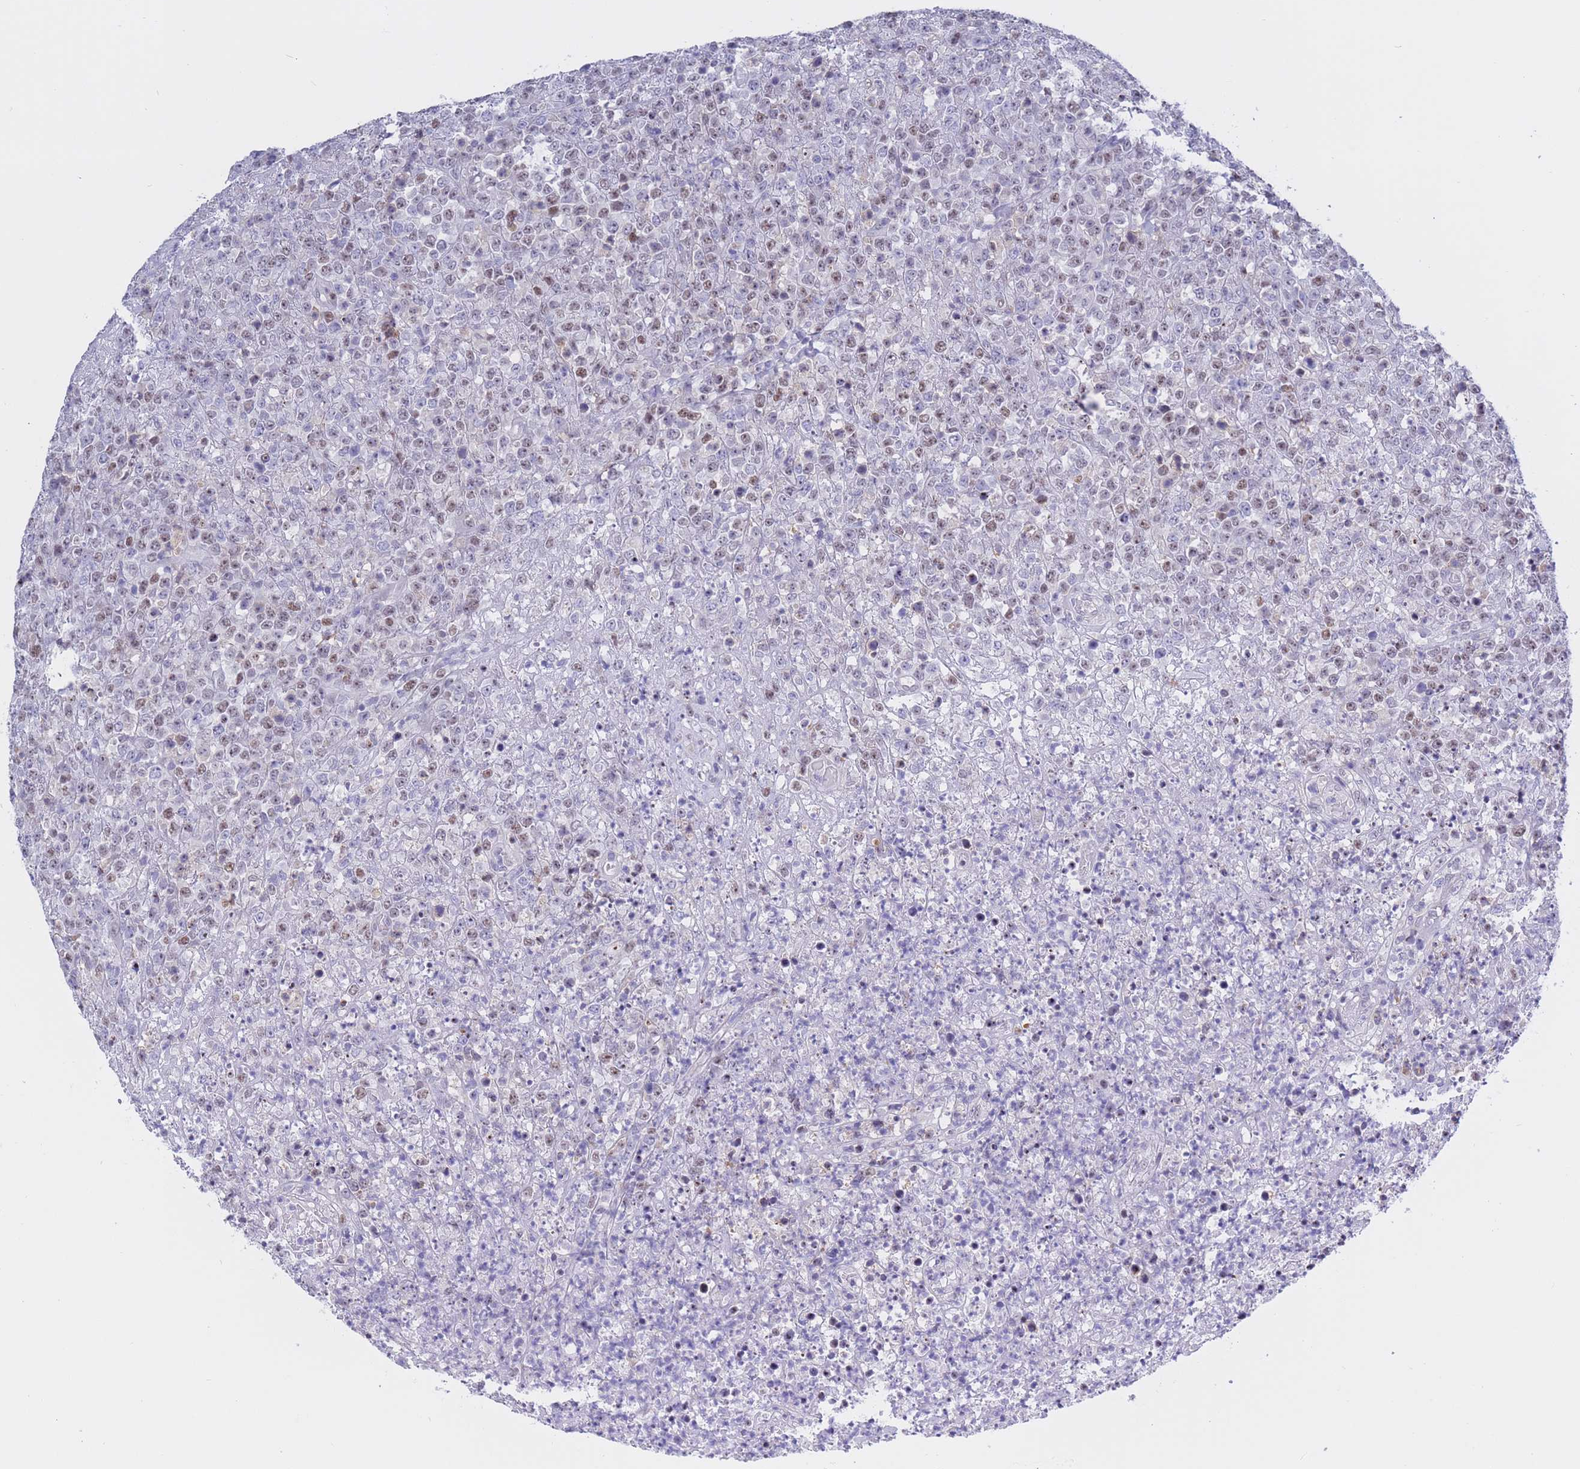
{"staining": {"intensity": "moderate", "quantity": "<25%", "location": "nuclear"}, "tissue": "lymphoma", "cell_type": "Tumor cells", "image_type": "cancer", "snomed": [{"axis": "morphology", "description": "Malignant lymphoma, non-Hodgkin's type, High grade"}, {"axis": "topography", "description": "Colon"}], "caption": "Immunohistochemistry staining of lymphoma, which exhibits low levels of moderate nuclear expression in about <25% of tumor cells indicating moderate nuclear protein positivity. The staining was performed using DAB (brown) for protein detection and nuclei were counterstained in hematoxylin (blue).", "gene": "BOP1", "patient": {"sex": "female", "age": 53}}